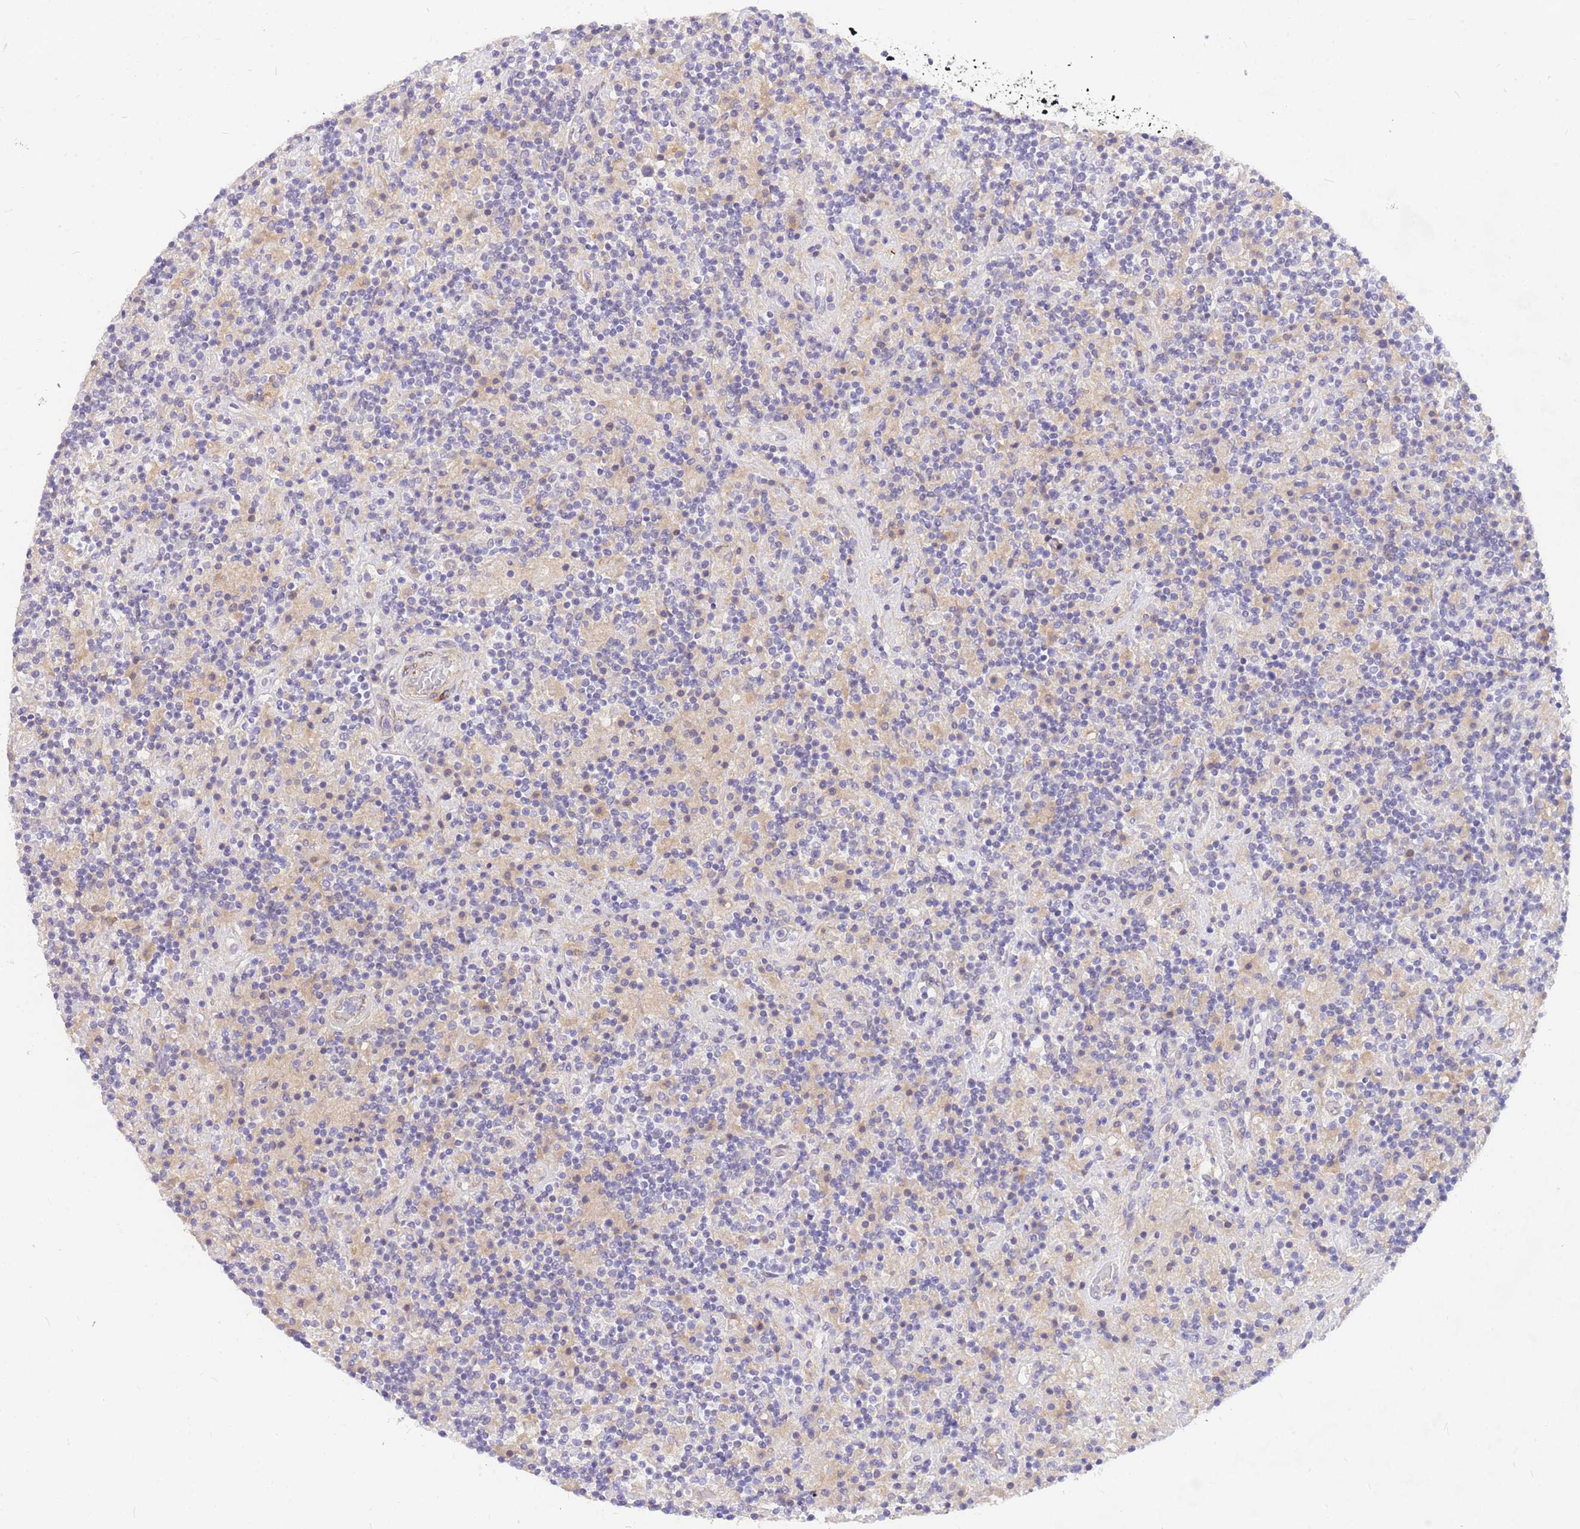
{"staining": {"intensity": "negative", "quantity": "none", "location": "none"}, "tissue": "lymphoma", "cell_type": "Tumor cells", "image_type": "cancer", "snomed": [{"axis": "morphology", "description": "Hodgkin's disease, NOS"}, {"axis": "topography", "description": "Lymph node"}], "caption": "A high-resolution photomicrograph shows immunohistochemistry (IHC) staining of lymphoma, which displays no significant positivity in tumor cells.", "gene": "S100PBP", "patient": {"sex": "male", "age": 70}}